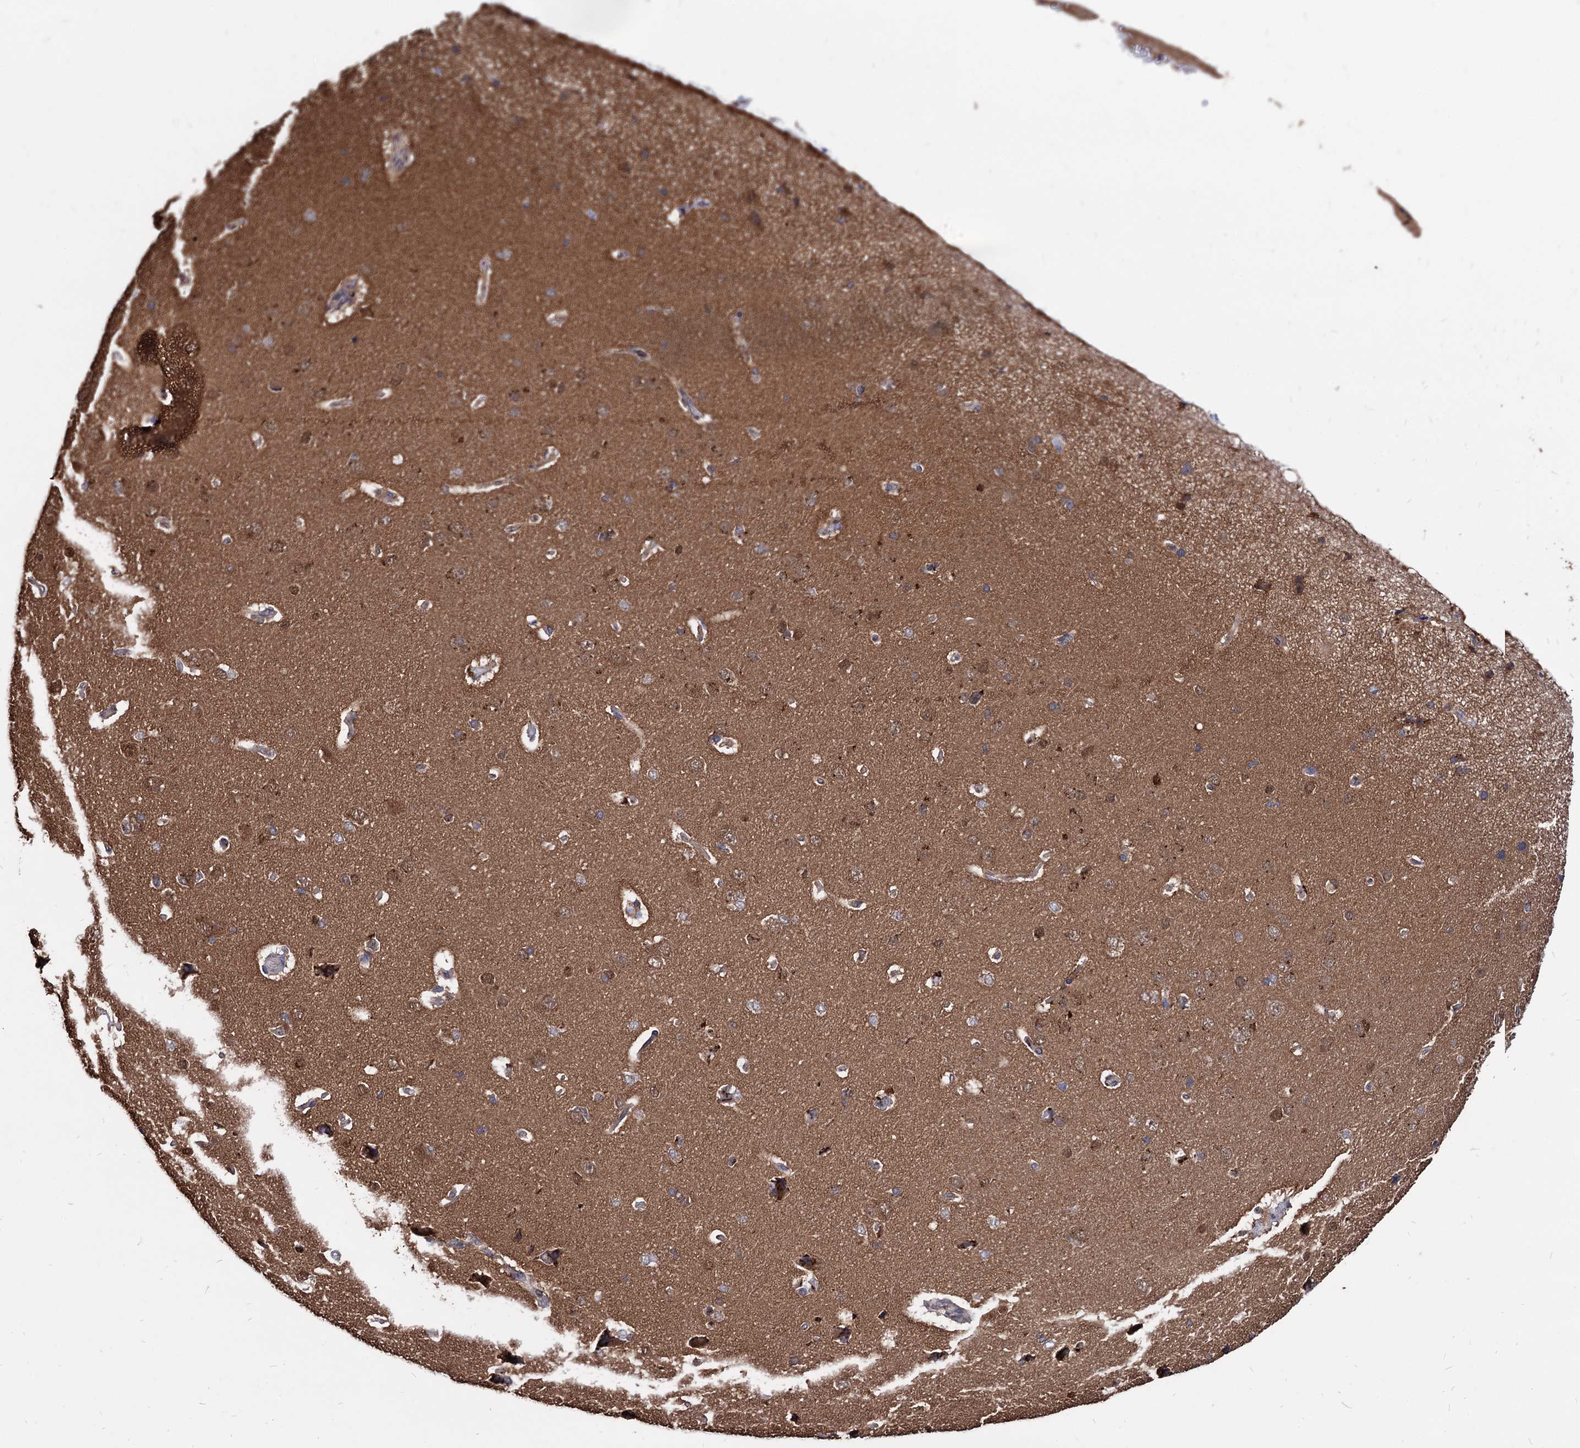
{"staining": {"intensity": "negative", "quantity": "none", "location": "none"}, "tissue": "cerebral cortex", "cell_type": "Endothelial cells", "image_type": "normal", "snomed": [{"axis": "morphology", "description": "Normal tissue, NOS"}, {"axis": "topography", "description": "Cerebral cortex"}], "caption": "IHC micrograph of normal human cerebral cortex stained for a protein (brown), which demonstrates no positivity in endothelial cells.", "gene": "ESD", "patient": {"sex": "male", "age": 62}}